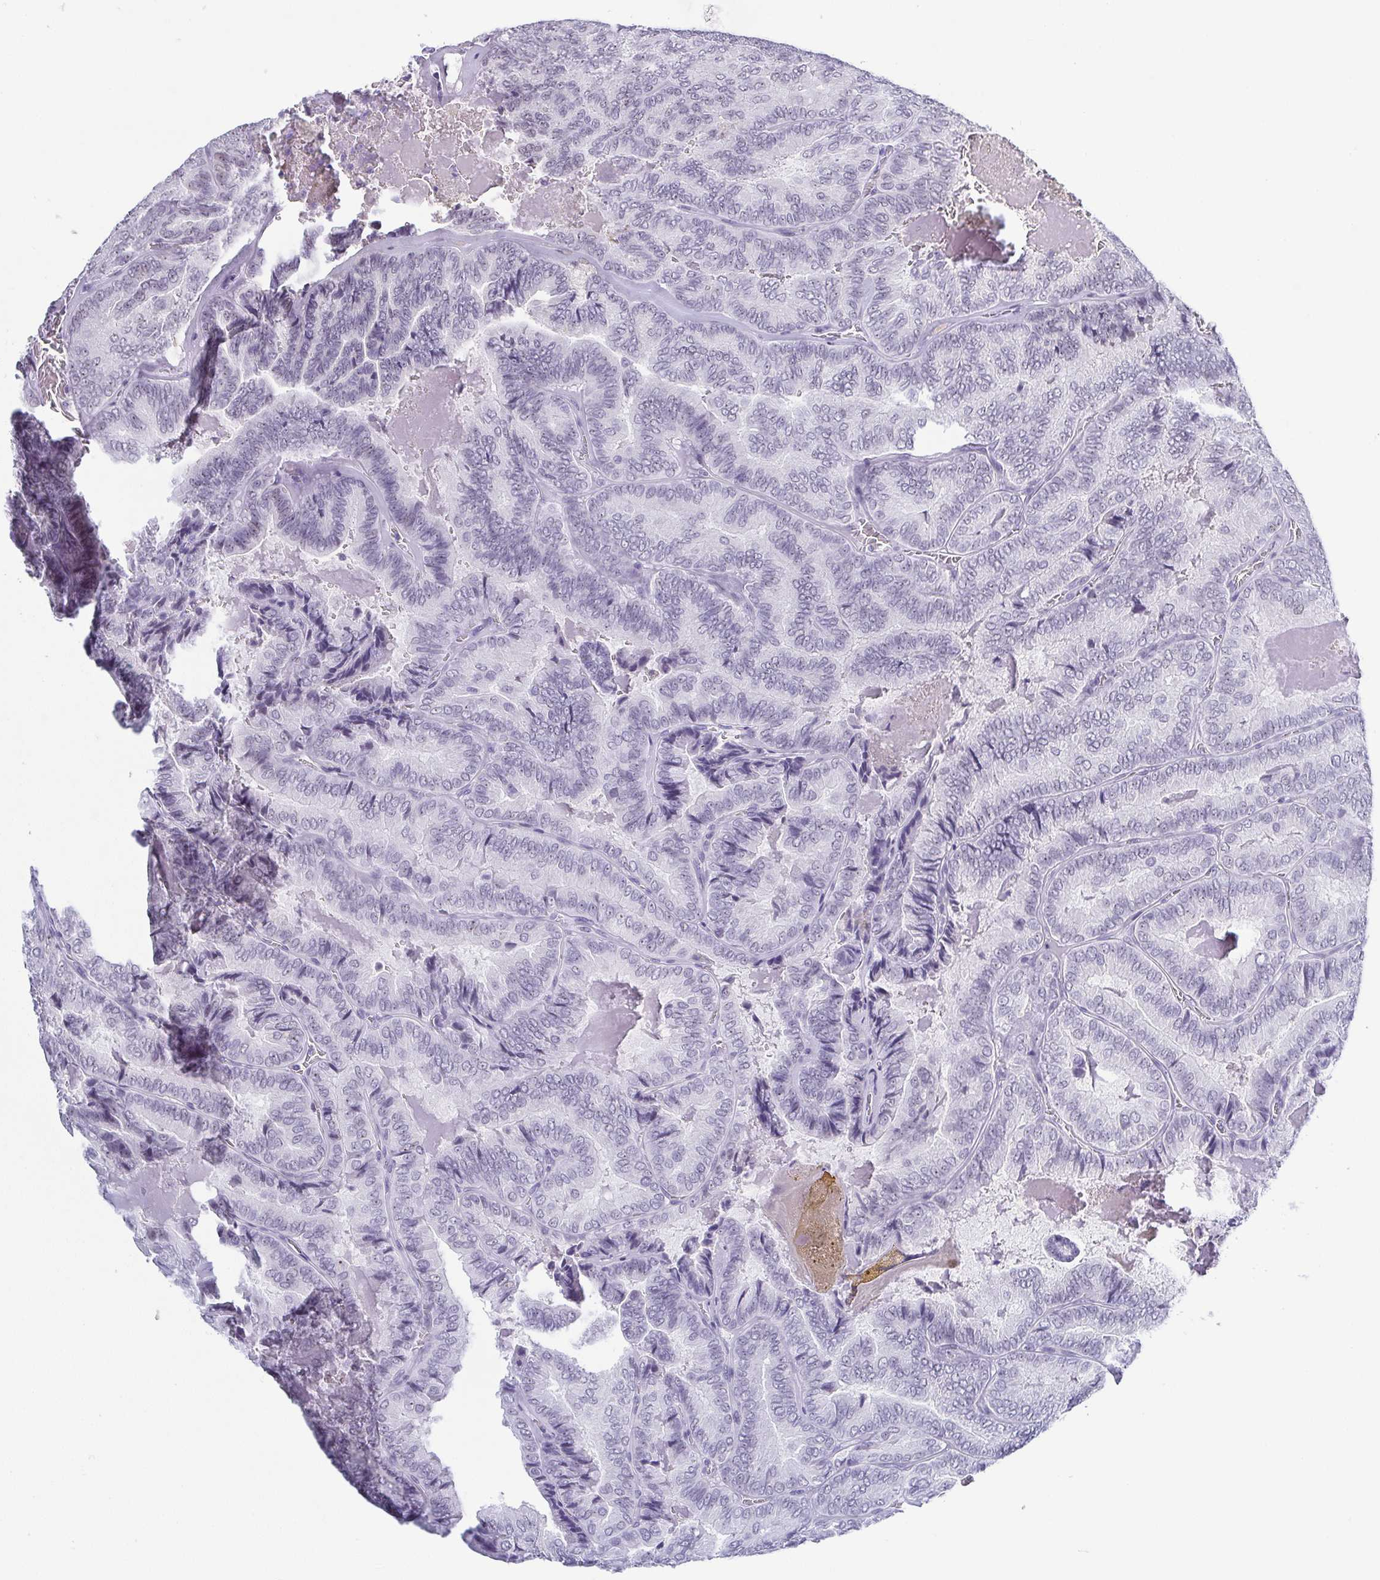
{"staining": {"intensity": "negative", "quantity": "none", "location": "none"}, "tissue": "thyroid cancer", "cell_type": "Tumor cells", "image_type": "cancer", "snomed": [{"axis": "morphology", "description": "Papillary adenocarcinoma, NOS"}, {"axis": "topography", "description": "Thyroid gland"}], "caption": "High magnification brightfield microscopy of thyroid cancer stained with DAB (brown) and counterstained with hematoxylin (blue): tumor cells show no significant staining. The staining is performed using DAB (3,3'-diaminobenzidine) brown chromogen with nuclei counter-stained in using hematoxylin.", "gene": "BZW1", "patient": {"sex": "female", "age": 75}}